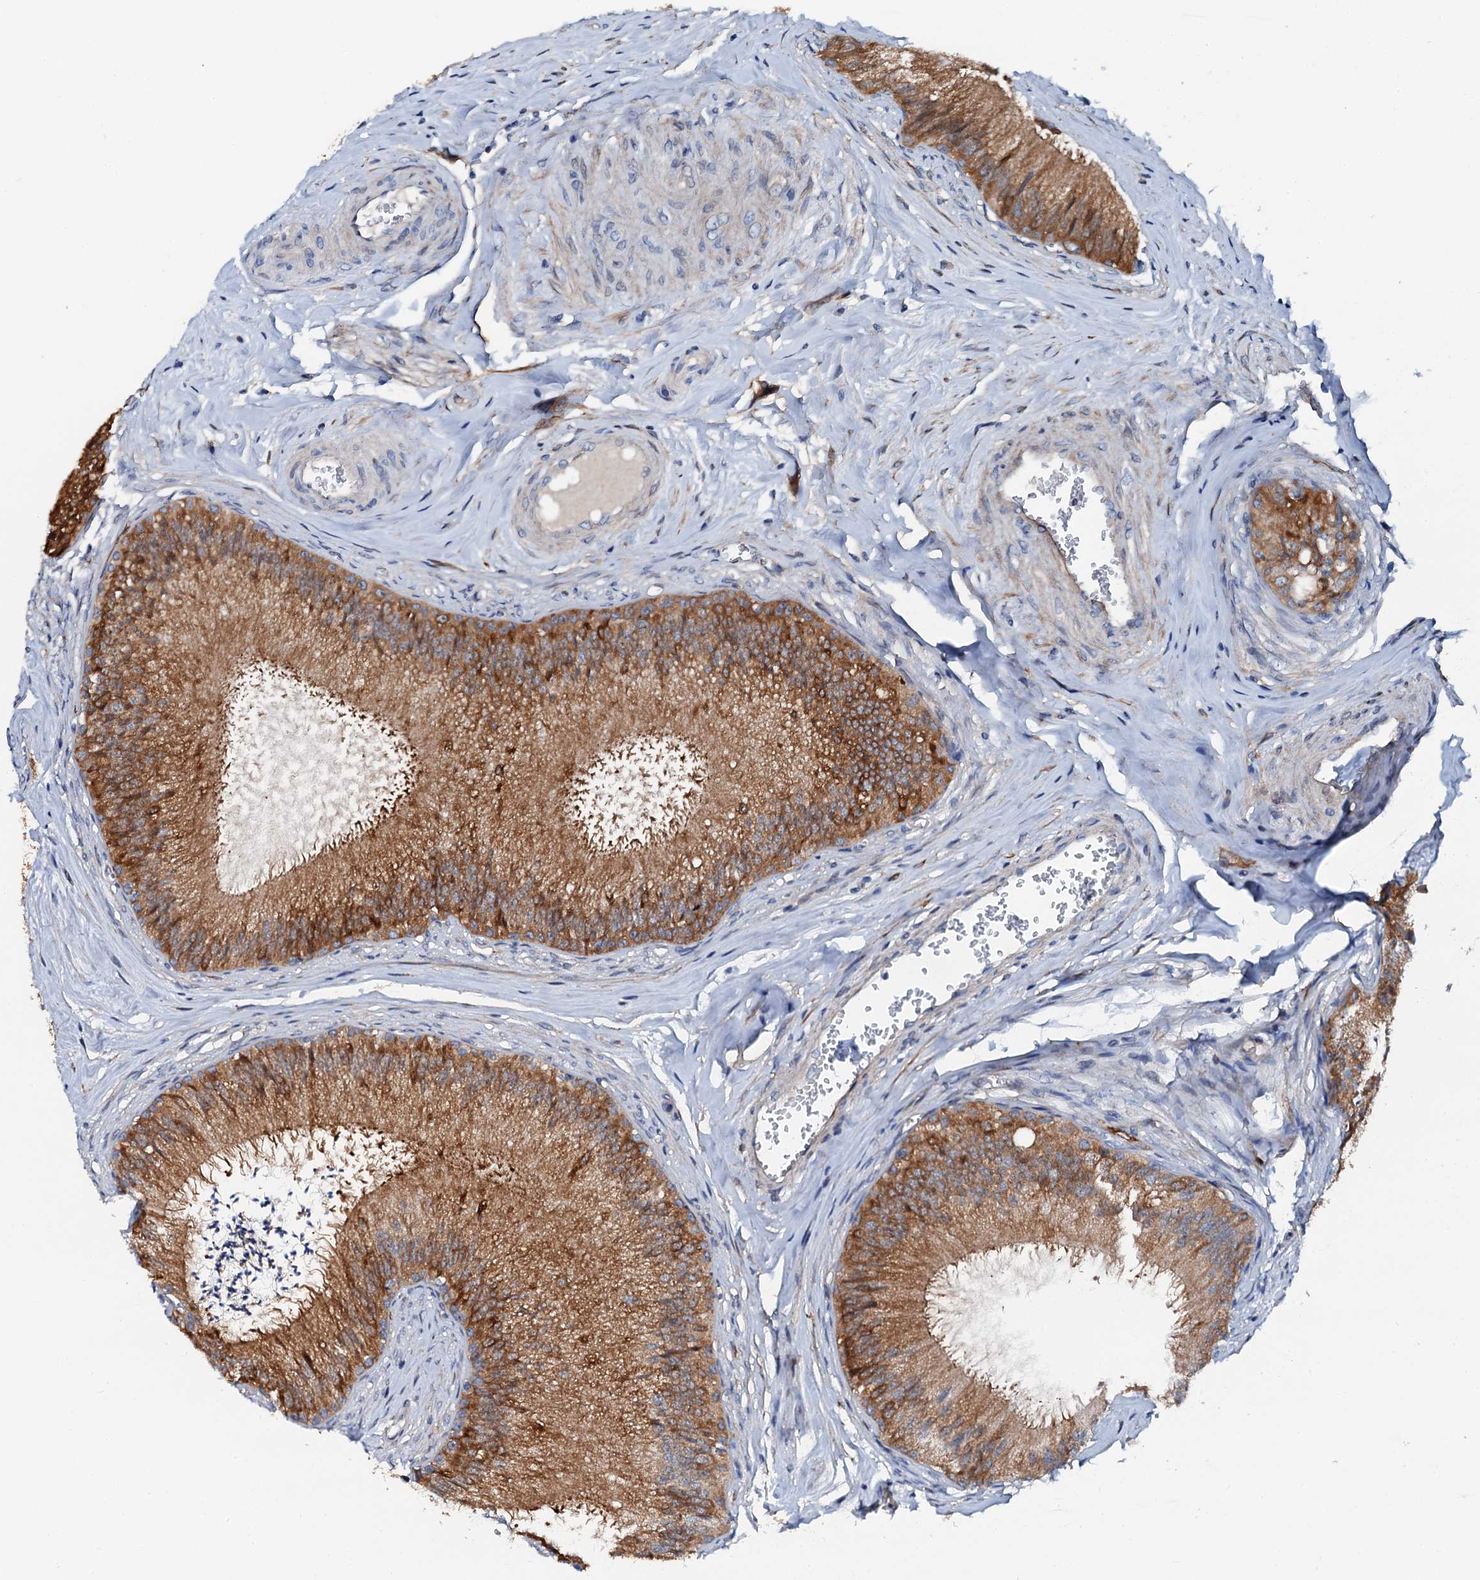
{"staining": {"intensity": "strong", "quantity": ">75%", "location": "cytoplasmic/membranous"}, "tissue": "epididymis", "cell_type": "Glandular cells", "image_type": "normal", "snomed": [{"axis": "morphology", "description": "Normal tissue, NOS"}, {"axis": "topography", "description": "Epididymis"}], "caption": "DAB immunohistochemical staining of unremarkable human epididymis reveals strong cytoplasmic/membranous protein expression in approximately >75% of glandular cells.", "gene": "GFOD2", "patient": {"sex": "male", "age": 46}}